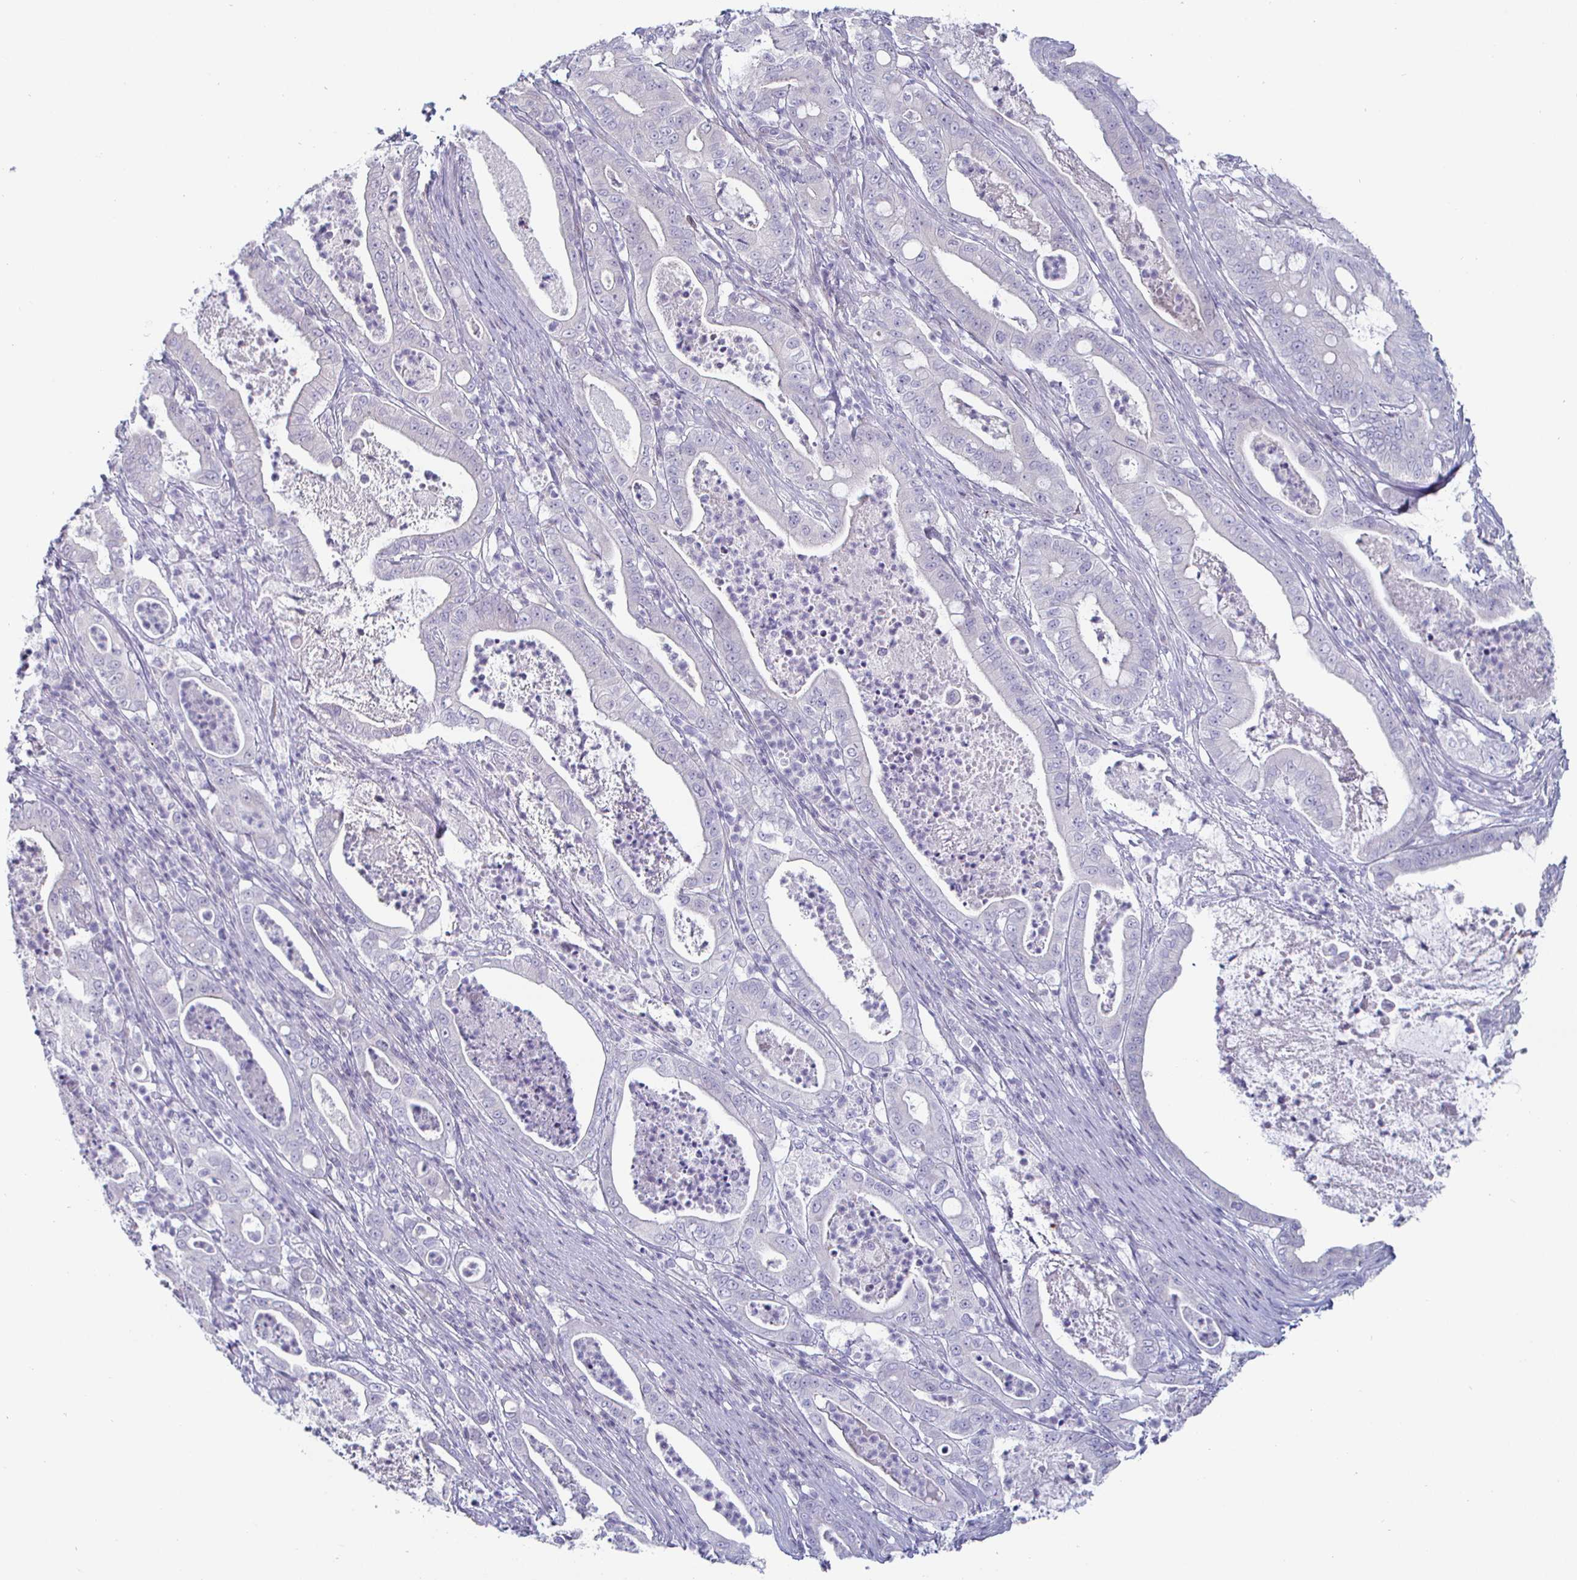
{"staining": {"intensity": "negative", "quantity": "none", "location": "none"}, "tissue": "pancreatic cancer", "cell_type": "Tumor cells", "image_type": "cancer", "snomed": [{"axis": "morphology", "description": "Adenocarcinoma, NOS"}, {"axis": "topography", "description": "Pancreas"}], "caption": "High magnification brightfield microscopy of pancreatic adenocarcinoma stained with DAB (brown) and counterstained with hematoxylin (blue): tumor cells show no significant expression.", "gene": "DMRTB1", "patient": {"sex": "male", "age": 71}}